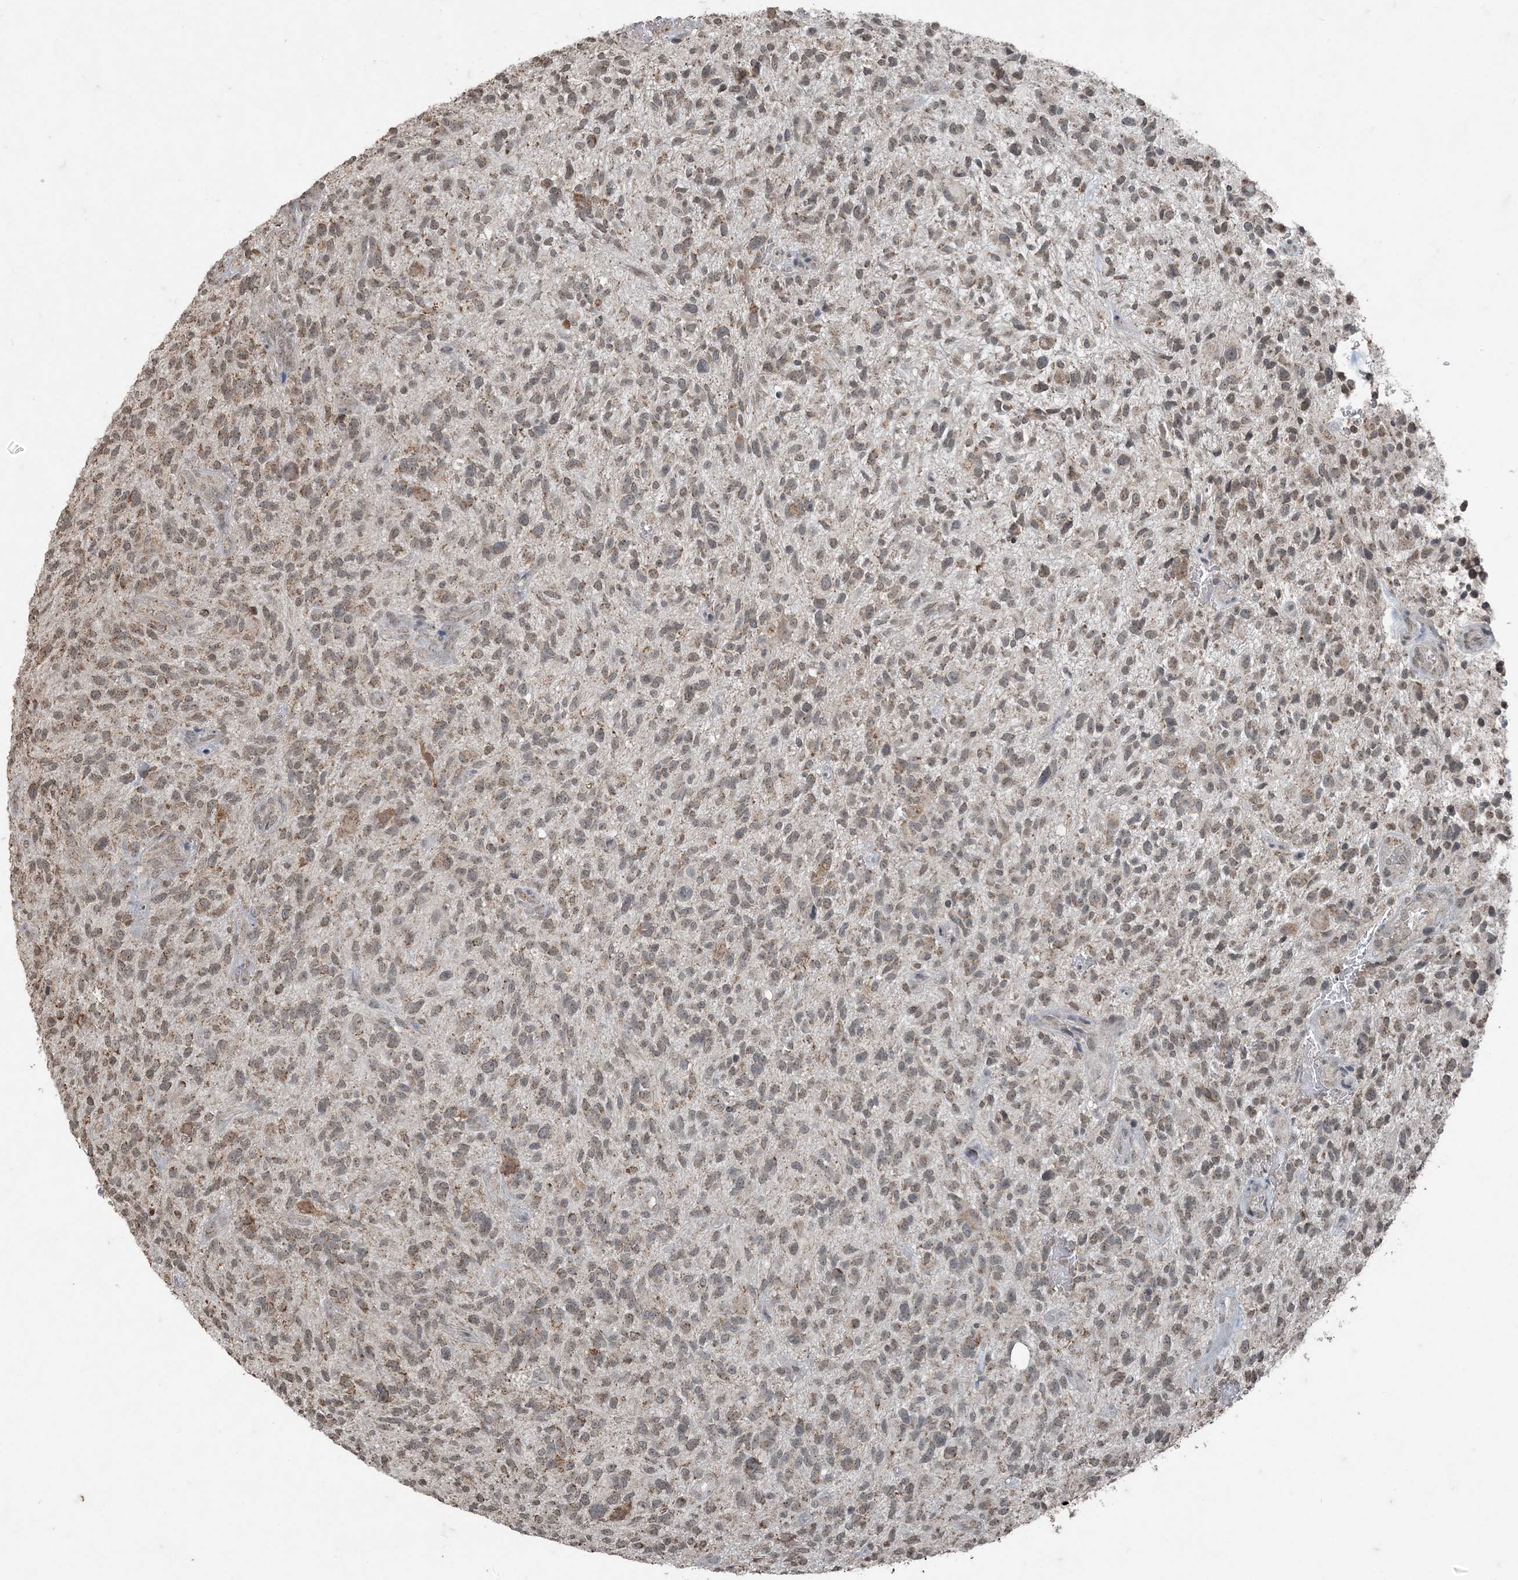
{"staining": {"intensity": "weak", "quantity": ">75%", "location": "cytoplasmic/membranous,nuclear"}, "tissue": "glioma", "cell_type": "Tumor cells", "image_type": "cancer", "snomed": [{"axis": "morphology", "description": "Glioma, malignant, High grade"}, {"axis": "topography", "description": "Brain"}], "caption": "Immunohistochemistry micrograph of neoplastic tissue: glioma stained using immunohistochemistry demonstrates low levels of weak protein expression localized specifically in the cytoplasmic/membranous and nuclear of tumor cells, appearing as a cytoplasmic/membranous and nuclear brown color.", "gene": "GNL1", "patient": {"sex": "male", "age": 47}}